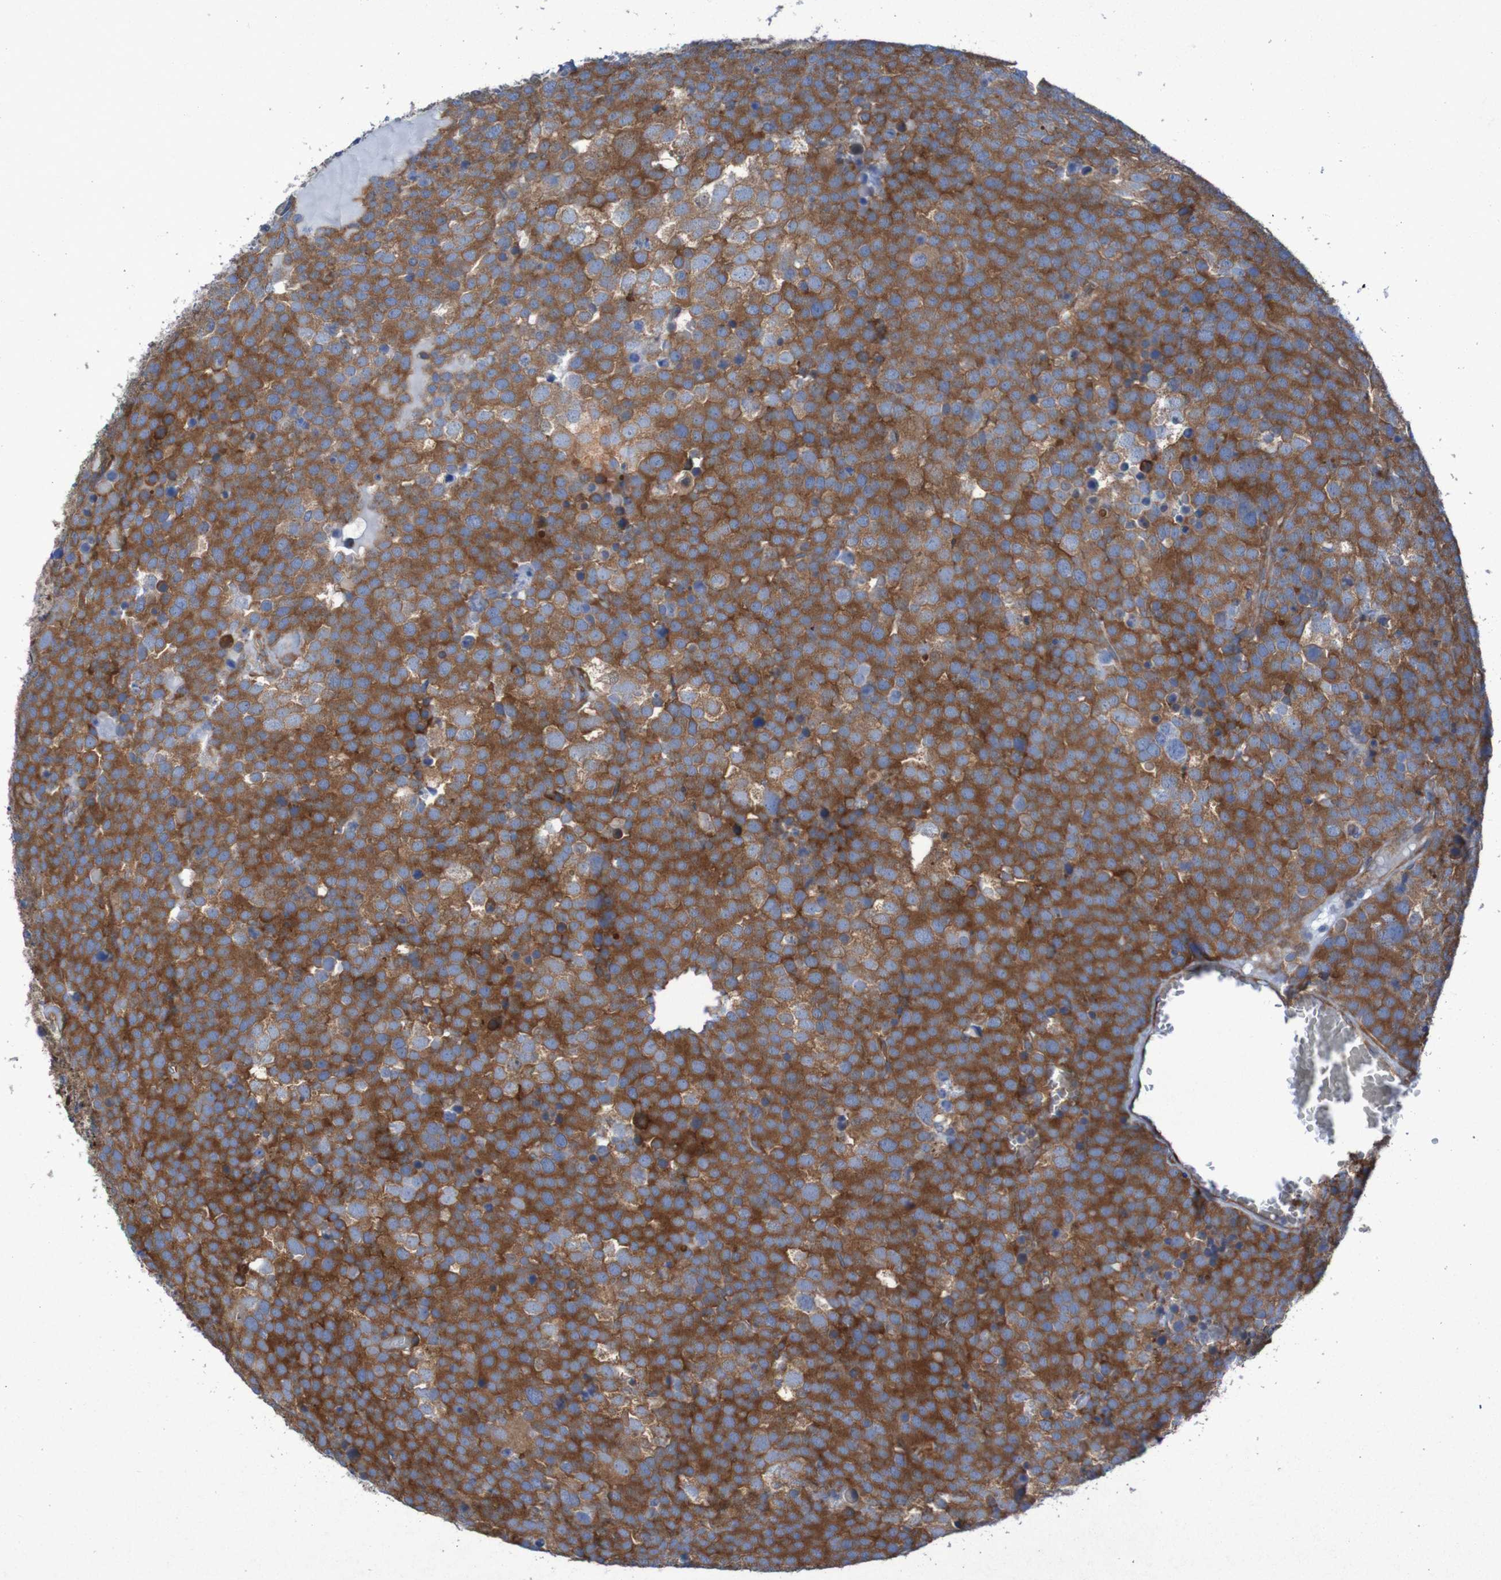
{"staining": {"intensity": "strong", "quantity": ">75%", "location": "cytoplasmic/membranous"}, "tissue": "testis cancer", "cell_type": "Tumor cells", "image_type": "cancer", "snomed": [{"axis": "morphology", "description": "Seminoma, NOS"}, {"axis": "topography", "description": "Testis"}], "caption": "Tumor cells demonstrate high levels of strong cytoplasmic/membranous positivity in approximately >75% of cells in seminoma (testis).", "gene": "RPL10", "patient": {"sex": "male", "age": 71}}